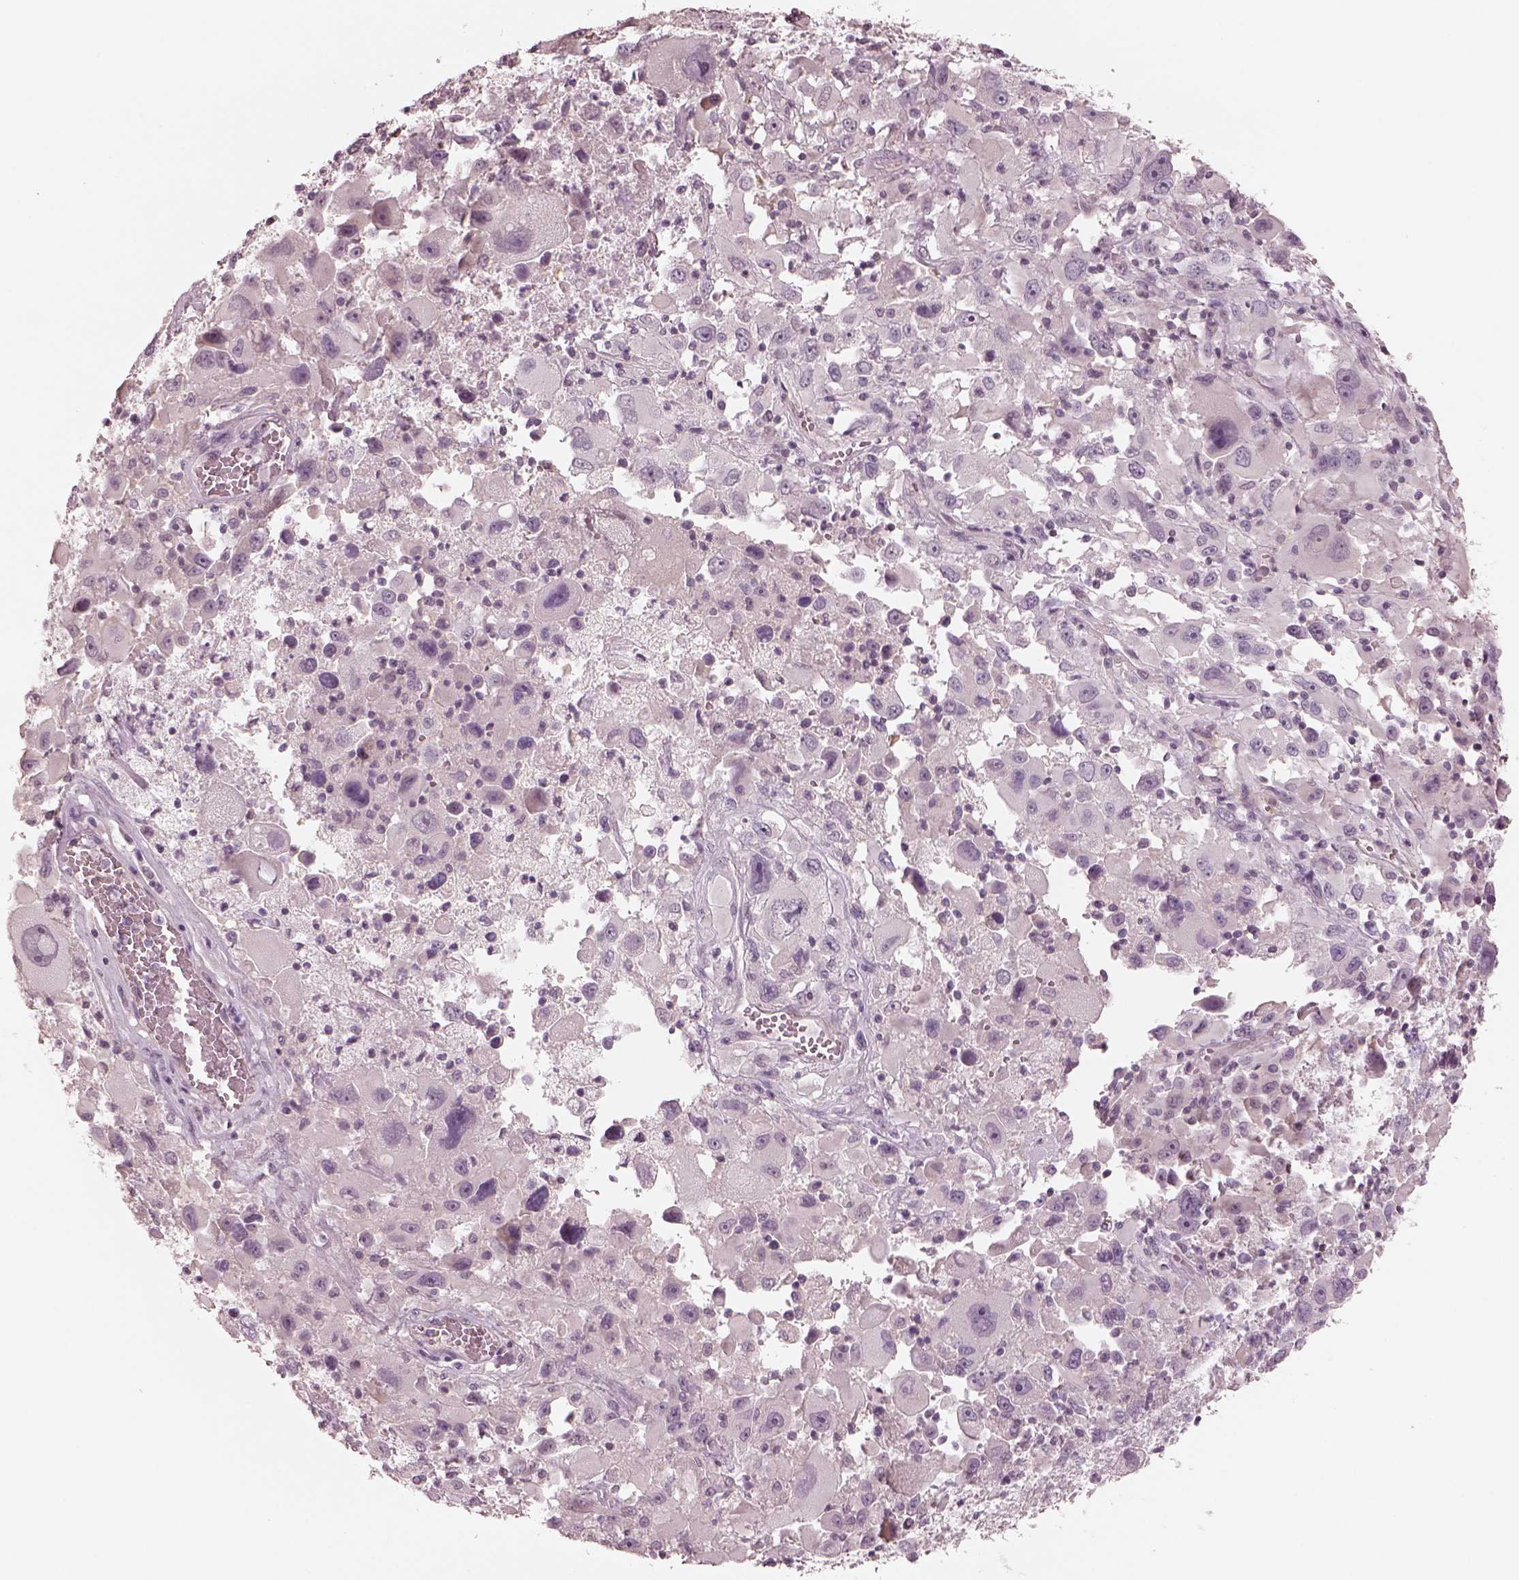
{"staining": {"intensity": "negative", "quantity": "none", "location": "none"}, "tissue": "melanoma", "cell_type": "Tumor cells", "image_type": "cancer", "snomed": [{"axis": "morphology", "description": "Malignant melanoma, Metastatic site"}, {"axis": "topography", "description": "Soft tissue"}], "caption": "An IHC micrograph of melanoma is shown. There is no staining in tumor cells of melanoma. (Immunohistochemistry, brightfield microscopy, high magnification).", "gene": "EGR4", "patient": {"sex": "male", "age": 50}}